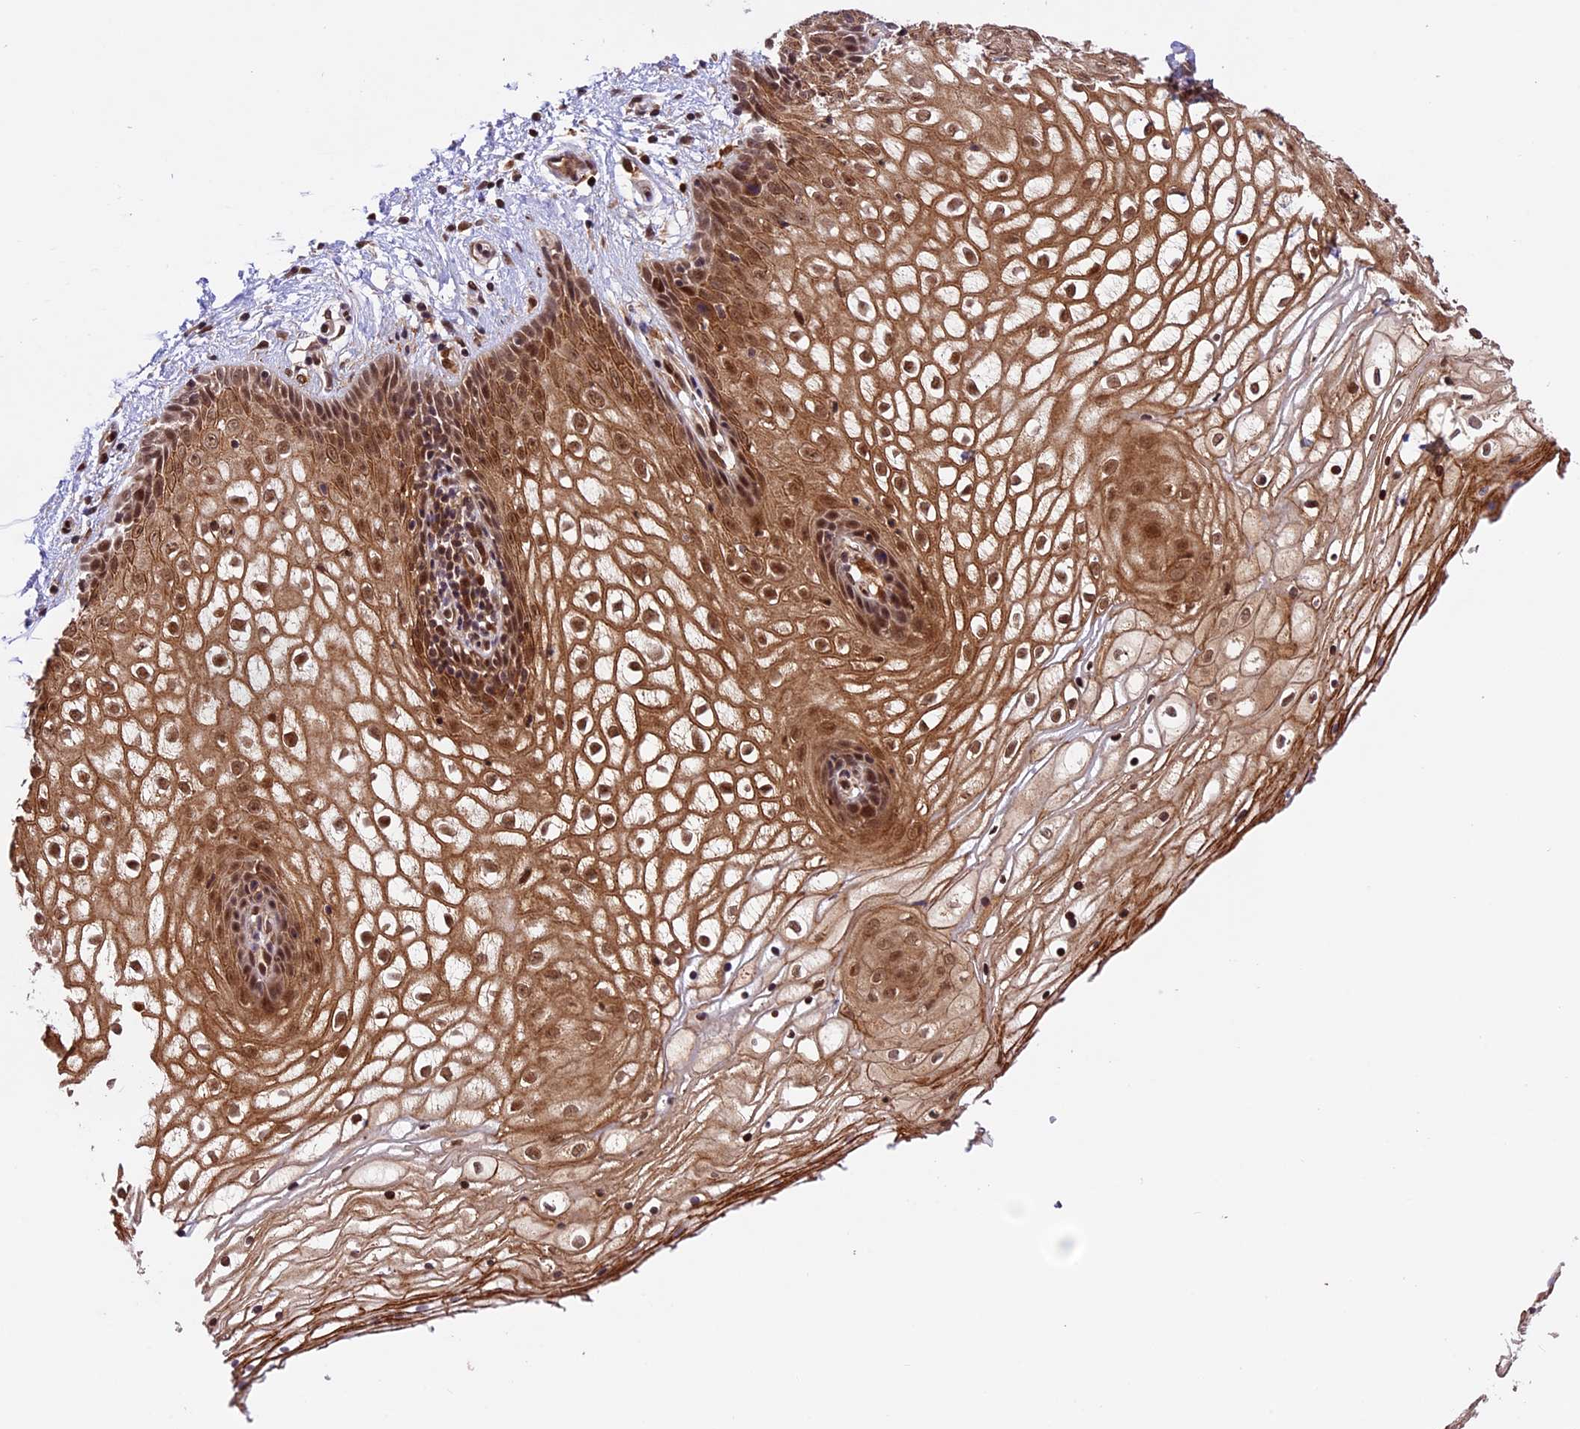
{"staining": {"intensity": "strong", "quantity": ">75%", "location": "cytoplasmic/membranous,nuclear"}, "tissue": "vagina", "cell_type": "Squamous epithelial cells", "image_type": "normal", "snomed": [{"axis": "morphology", "description": "Normal tissue, NOS"}, {"axis": "topography", "description": "Vagina"}], "caption": "The micrograph shows immunohistochemical staining of normal vagina. There is strong cytoplasmic/membranous,nuclear positivity is seen in approximately >75% of squamous epithelial cells. Nuclei are stained in blue.", "gene": "DHX38", "patient": {"sex": "female", "age": 34}}